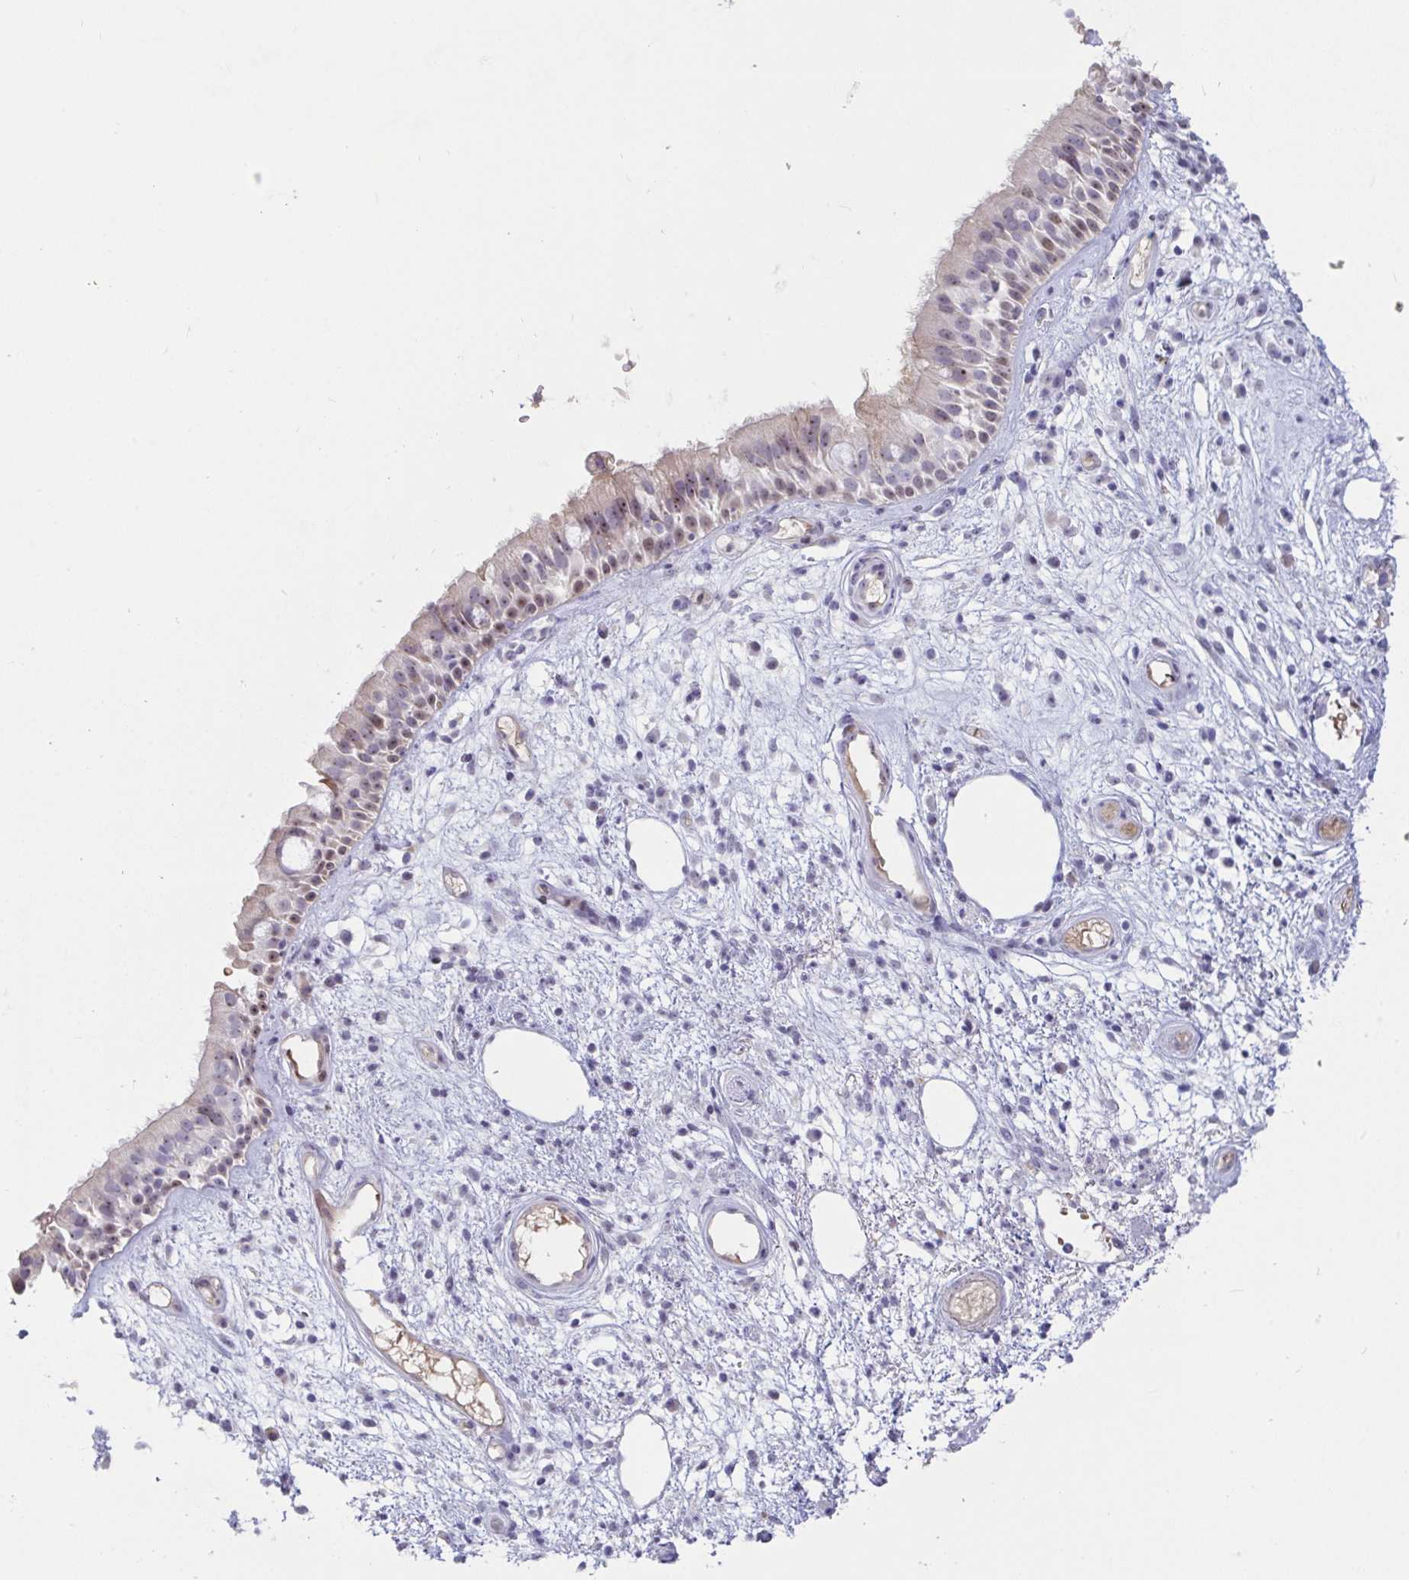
{"staining": {"intensity": "moderate", "quantity": "<25%", "location": "nuclear"}, "tissue": "nasopharynx", "cell_type": "Respiratory epithelial cells", "image_type": "normal", "snomed": [{"axis": "morphology", "description": "Normal tissue, NOS"}, {"axis": "morphology", "description": "Inflammation, NOS"}, {"axis": "topography", "description": "Nasopharynx"}], "caption": "DAB immunohistochemical staining of unremarkable nasopharynx demonstrates moderate nuclear protein expression in about <25% of respiratory epithelial cells.", "gene": "MYC", "patient": {"sex": "male", "age": 54}}